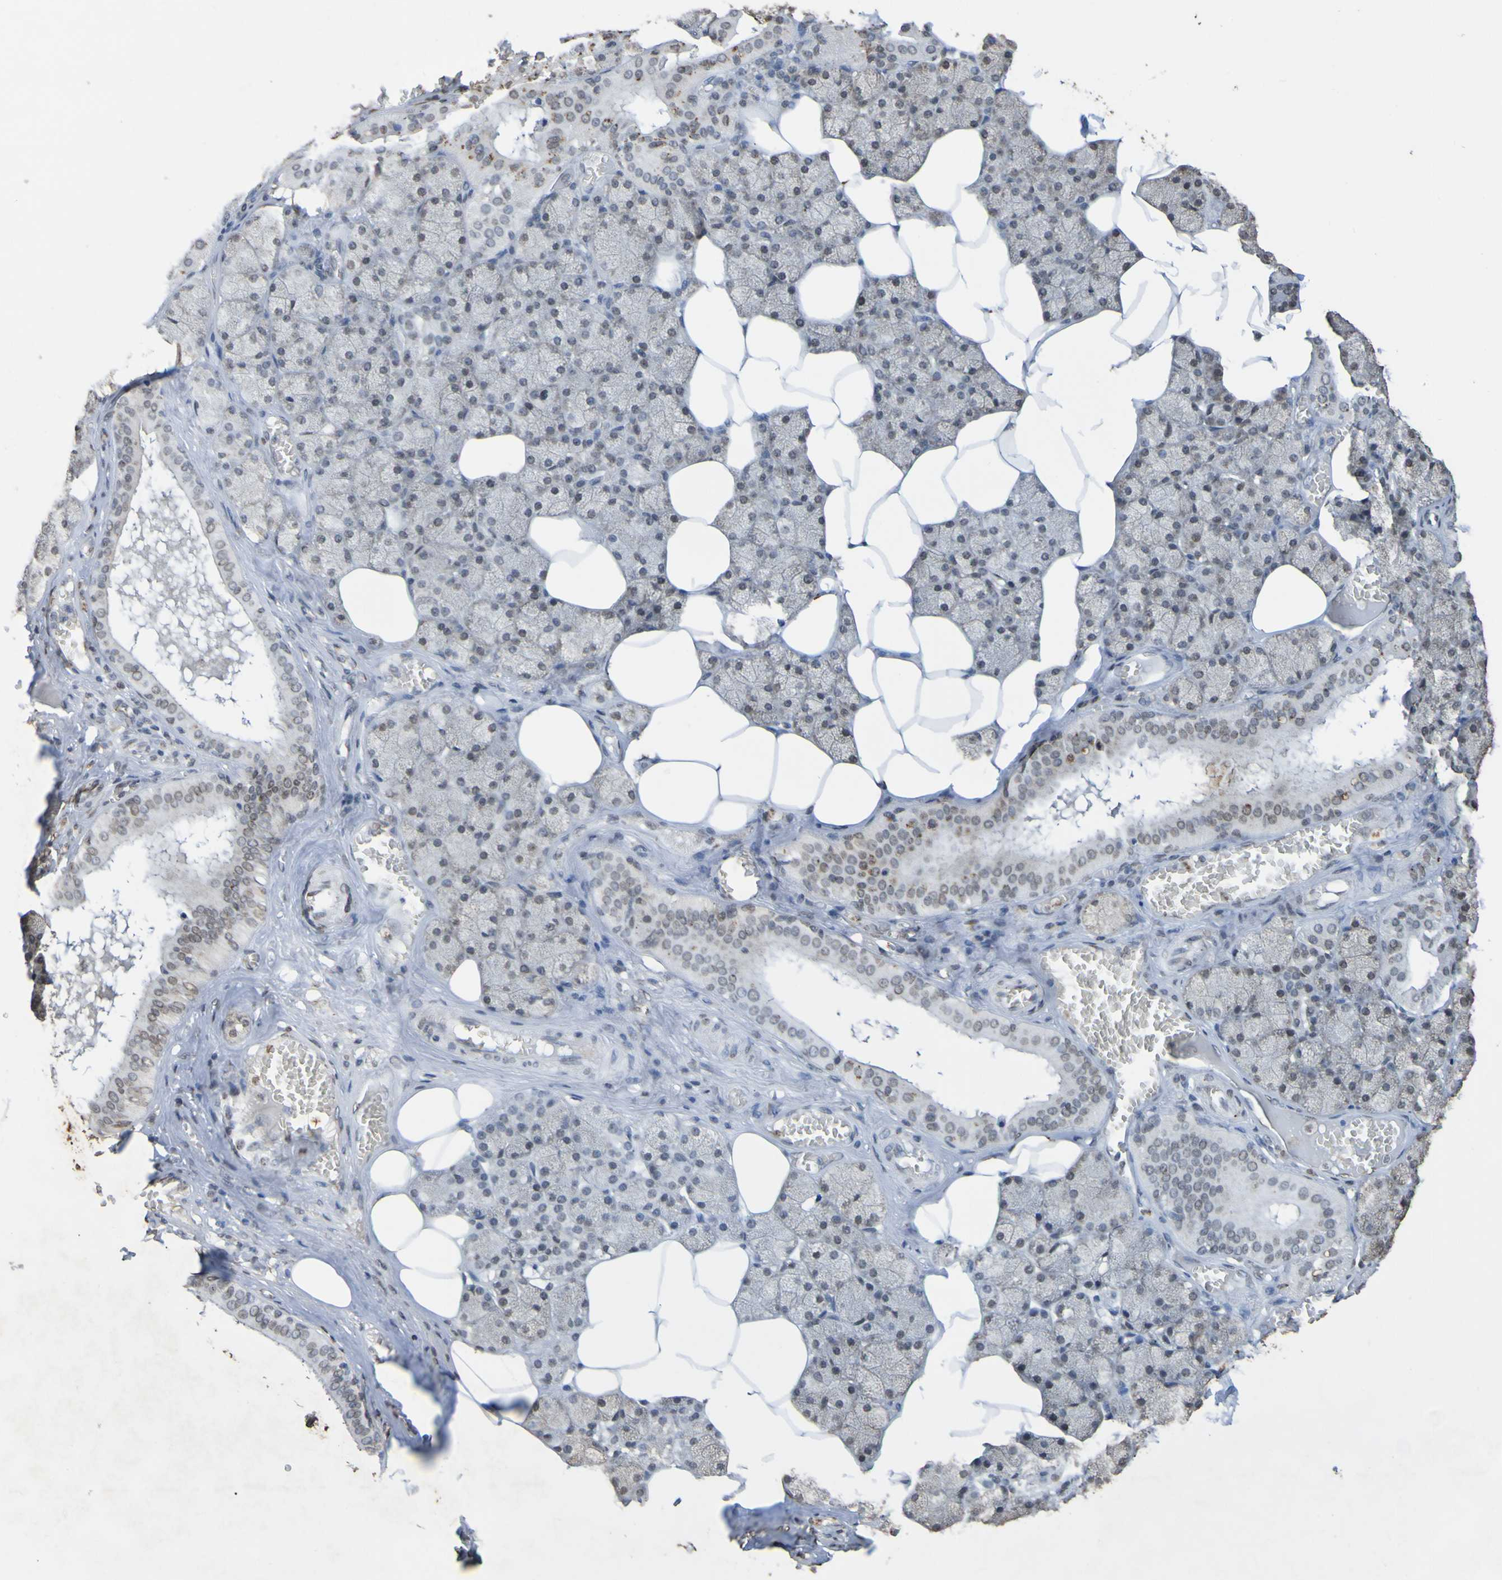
{"staining": {"intensity": "weak", "quantity": "25%-75%", "location": "cytoplasmic/membranous,nuclear"}, "tissue": "salivary gland", "cell_type": "Glandular cells", "image_type": "normal", "snomed": [{"axis": "morphology", "description": "Normal tissue, NOS"}, {"axis": "topography", "description": "Salivary gland"}], "caption": "Glandular cells reveal weak cytoplasmic/membranous,nuclear staining in approximately 25%-75% of cells in unremarkable salivary gland.", "gene": "ALKBH2", "patient": {"sex": "male", "age": 62}}